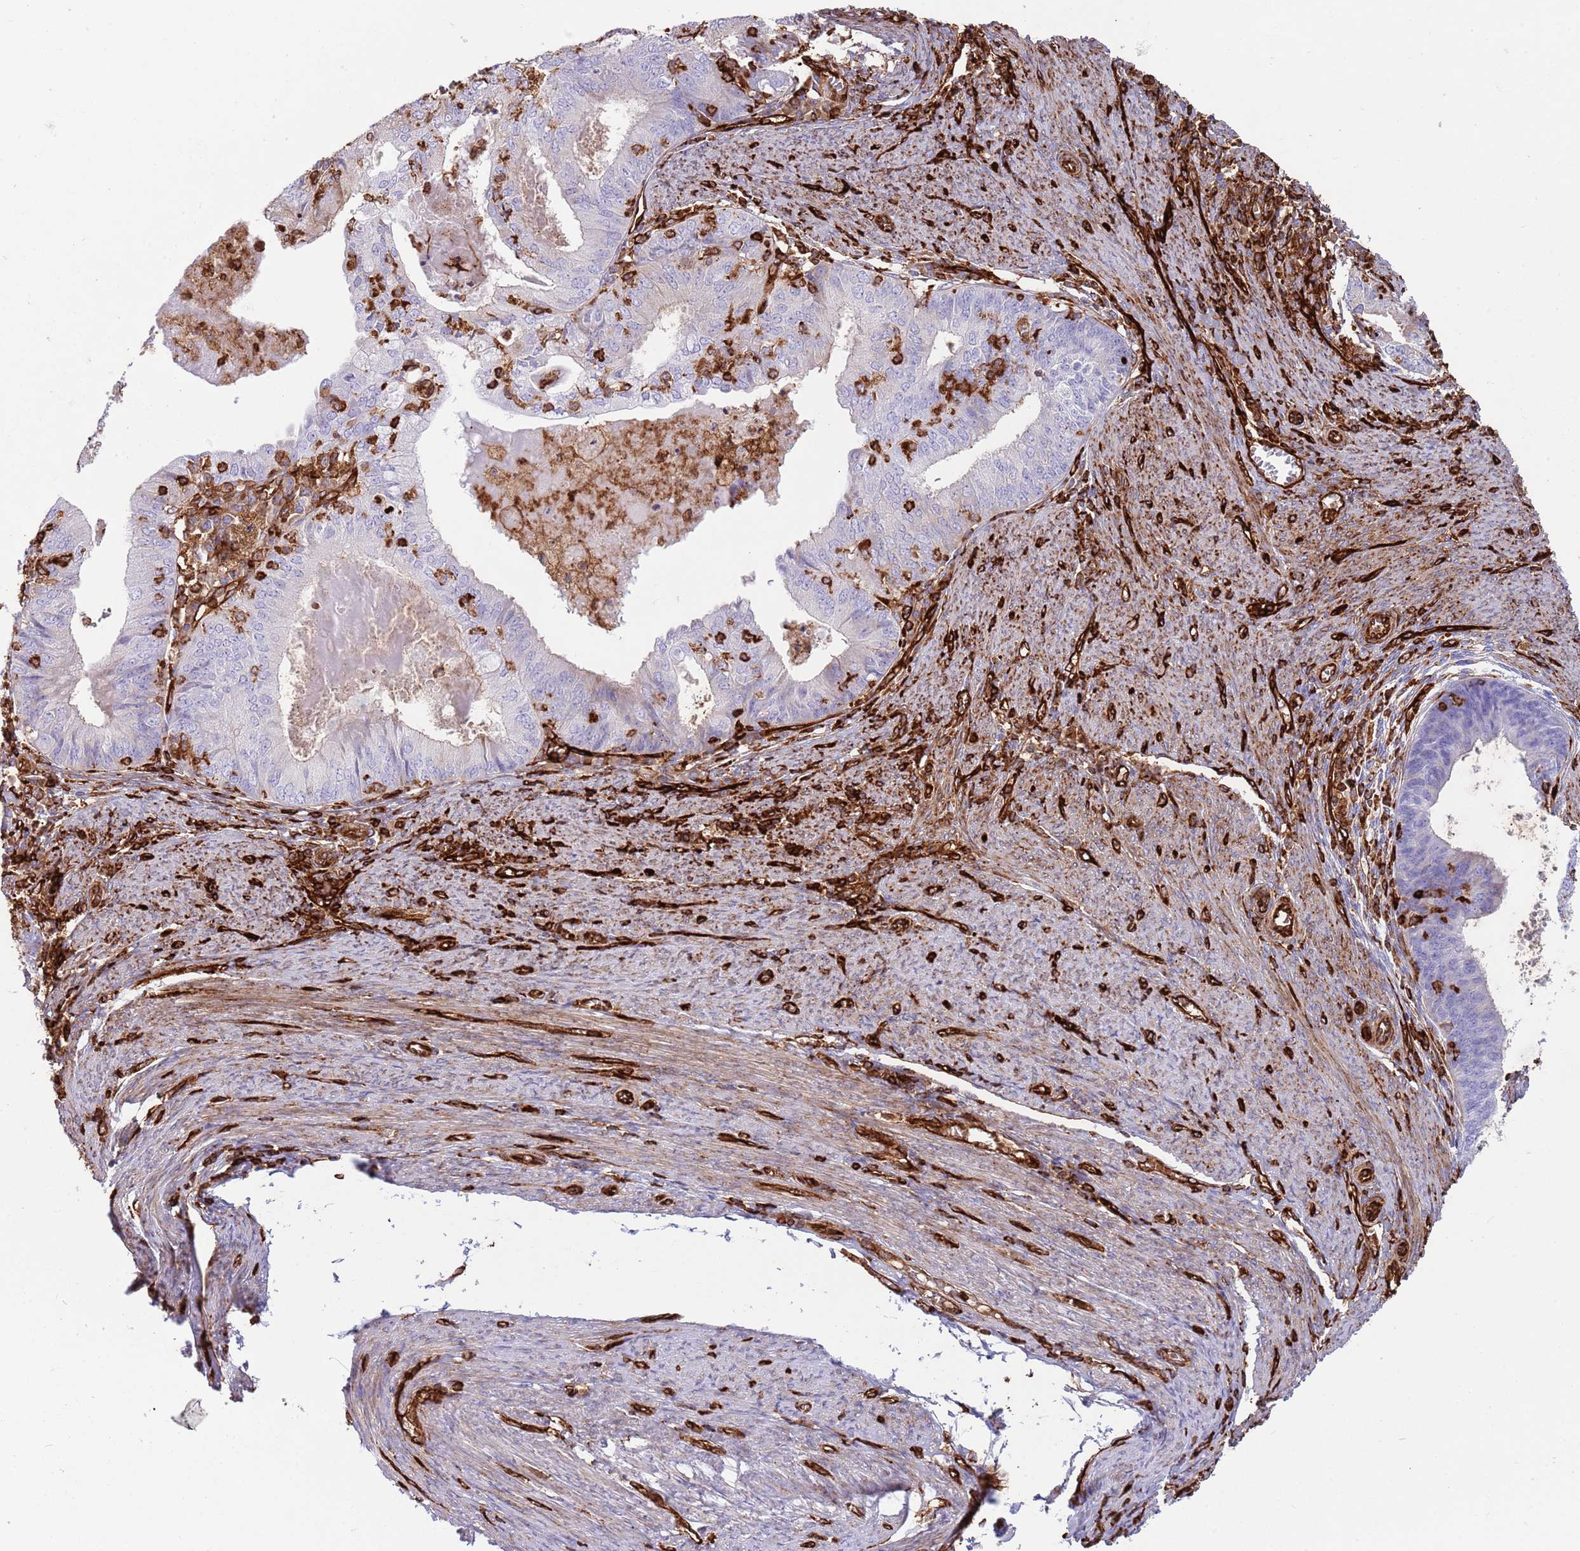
{"staining": {"intensity": "negative", "quantity": "none", "location": "none"}, "tissue": "endometrial cancer", "cell_type": "Tumor cells", "image_type": "cancer", "snomed": [{"axis": "morphology", "description": "Adenocarcinoma, NOS"}, {"axis": "topography", "description": "Endometrium"}], "caption": "Human endometrial cancer stained for a protein using immunohistochemistry reveals no positivity in tumor cells.", "gene": "KBTBD7", "patient": {"sex": "female", "age": 57}}